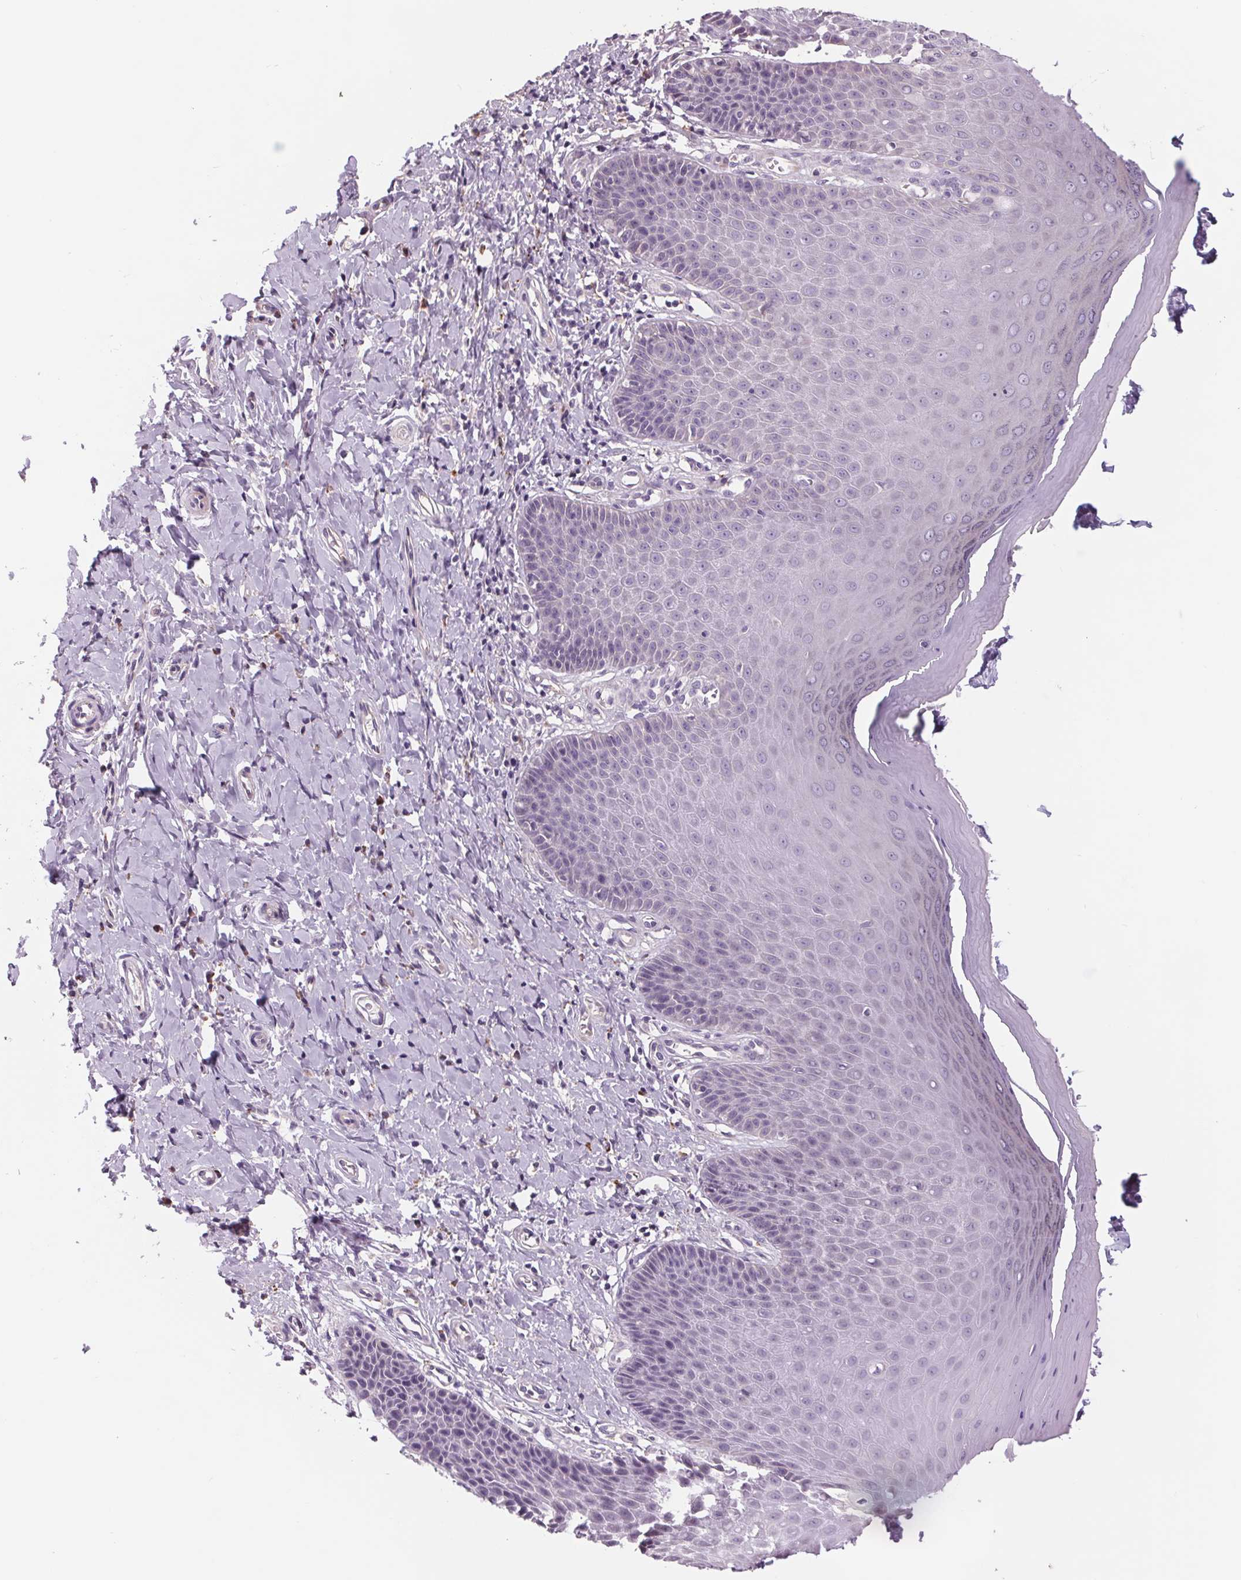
{"staining": {"intensity": "negative", "quantity": "none", "location": "none"}, "tissue": "vagina", "cell_type": "Squamous epithelial cells", "image_type": "normal", "snomed": [{"axis": "morphology", "description": "Normal tissue, NOS"}, {"axis": "topography", "description": "Vagina"}], "caption": "Vagina was stained to show a protein in brown. There is no significant expression in squamous epithelial cells. The staining is performed using DAB (3,3'-diaminobenzidine) brown chromogen with nuclei counter-stained in using hematoxylin.", "gene": "SAMD5", "patient": {"sex": "female", "age": 83}}